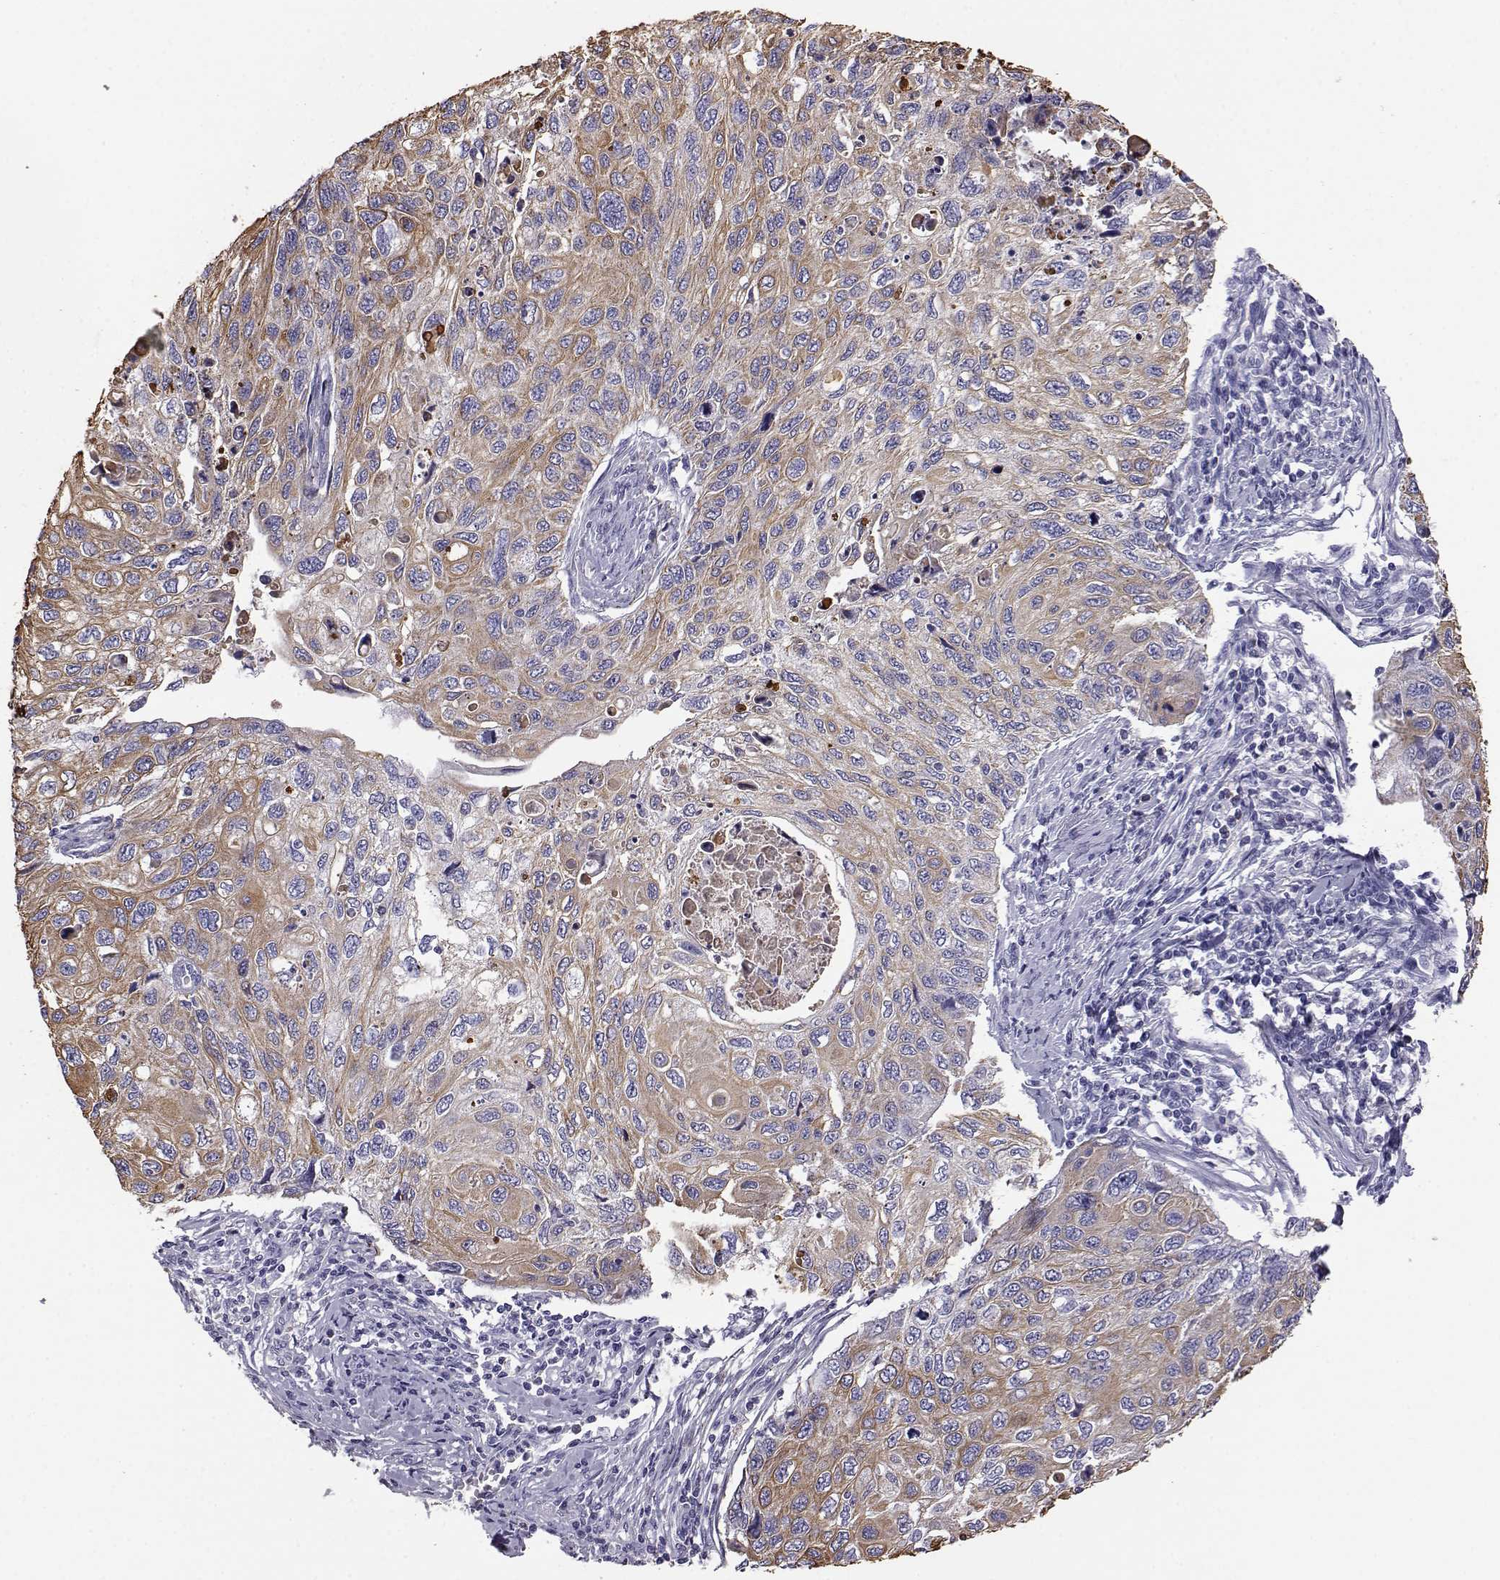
{"staining": {"intensity": "moderate", "quantity": "<25%", "location": "cytoplasmic/membranous"}, "tissue": "cervical cancer", "cell_type": "Tumor cells", "image_type": "cancer", "snomed": [{"axis": "morphology", "description": "Squamous cell carcinoma, NOS"}, {"axis": "topography", "description": "Cervix"}], "caption": "This is a micrograph of immunohistochemistry staining of cervical cancer (squamous cell carcinoma), which shows moderate positivity in the cytoplasmic/membranous of tumor cells.", "gene": "AKR1B1", "patient": {"sex": "female", "age": 70}}